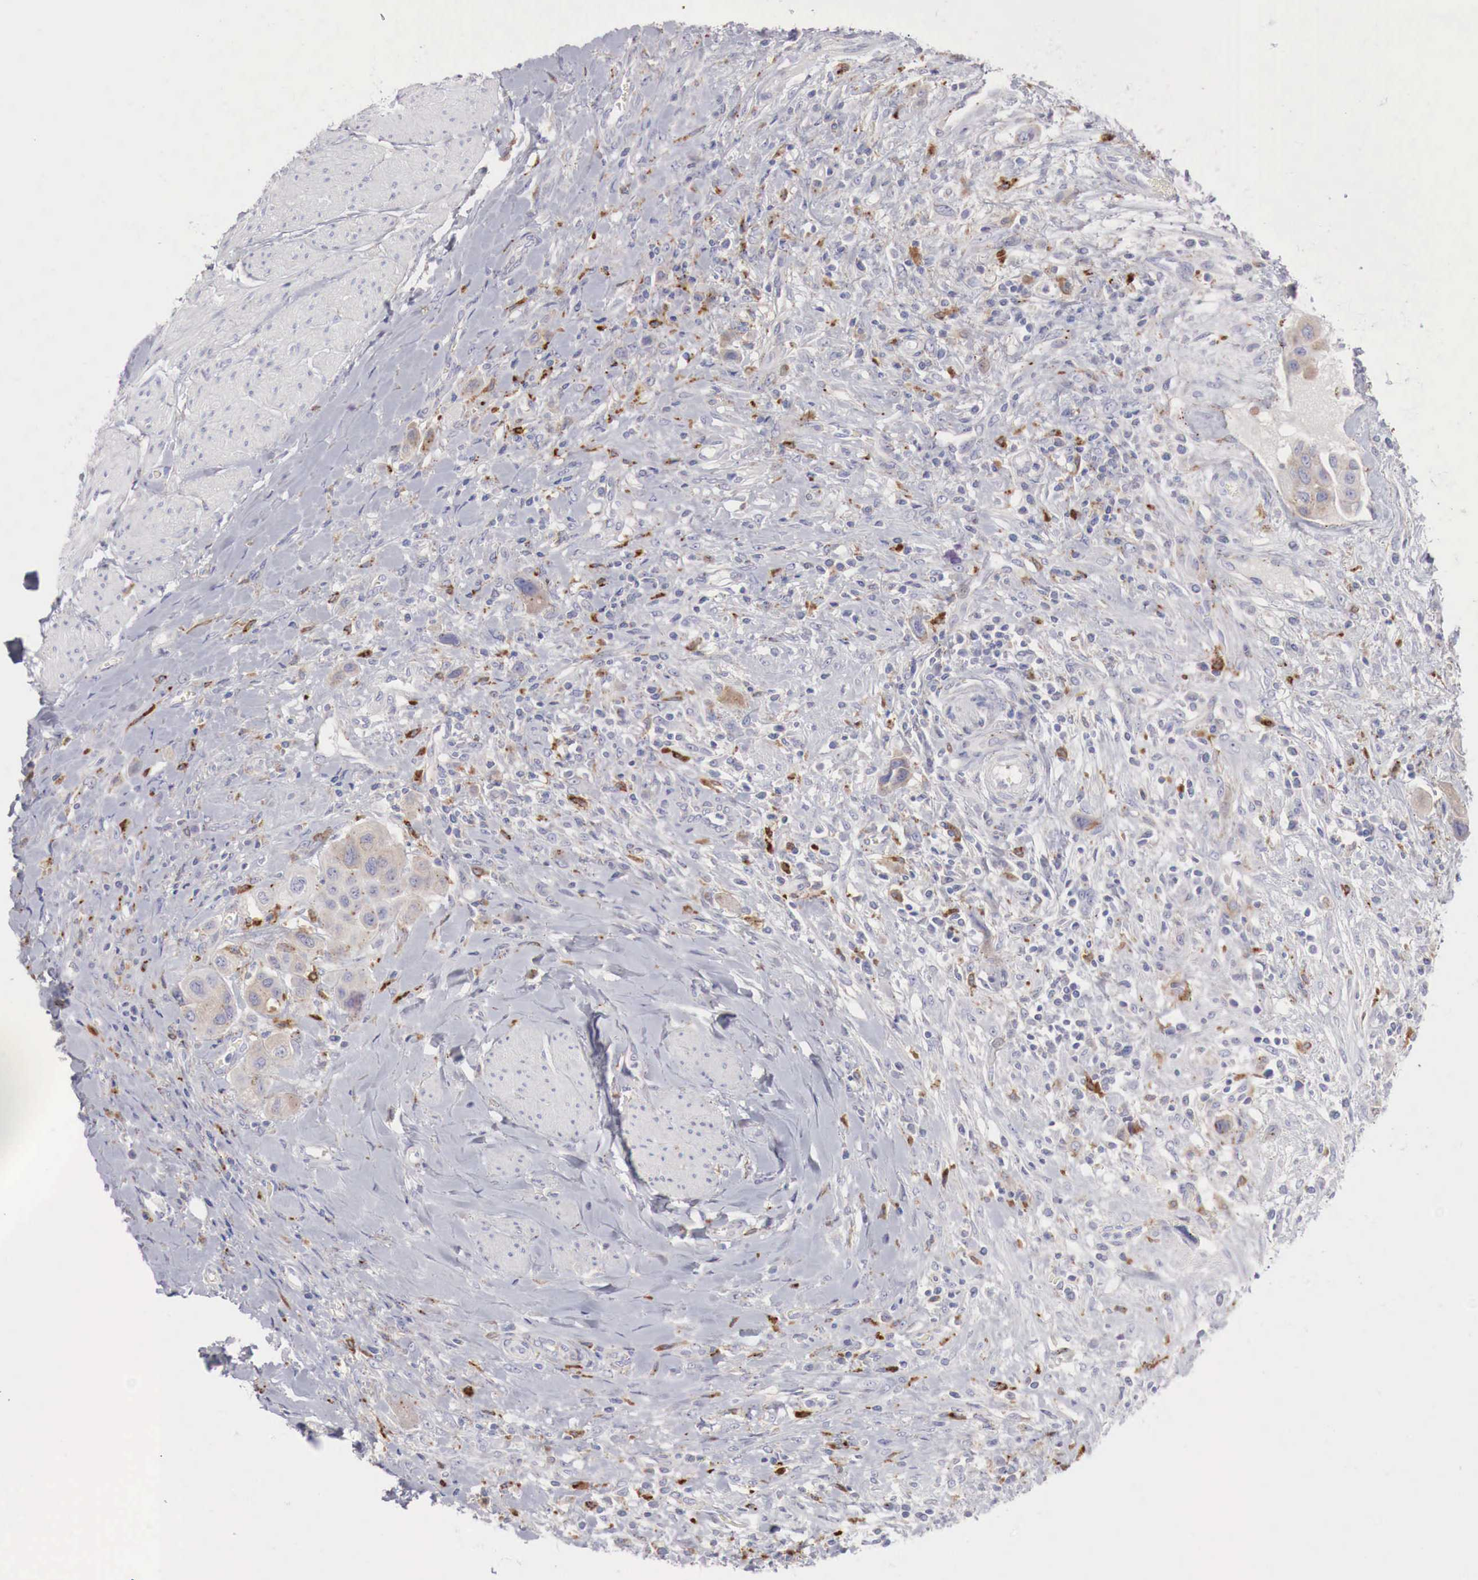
{"staining": {"intensity": "moderate", "quantity": "25%-75%", "location": "cytoplasmic/membranous"}, "tissue": "urothelial cancer", "cell_type": "Tumor cells", "image_type": "cancer", "snomed": [{"axis": "morphology", "description": "Urothelial carcinoma, High grade"}, {"axis": "topography", "description": "Urinary bladder"}], "caption": "A brown stain highlights moderate cytoplasmic/membranous positivity of a protein in urothelial cancer tumor cells. The protein of interest is stained brown, and the nuclei are stained in blue (DAB IHC with brightfield microscopy, high magnification).", "gene": "GLA", "patient": {"sex": "male", "age": 50}}